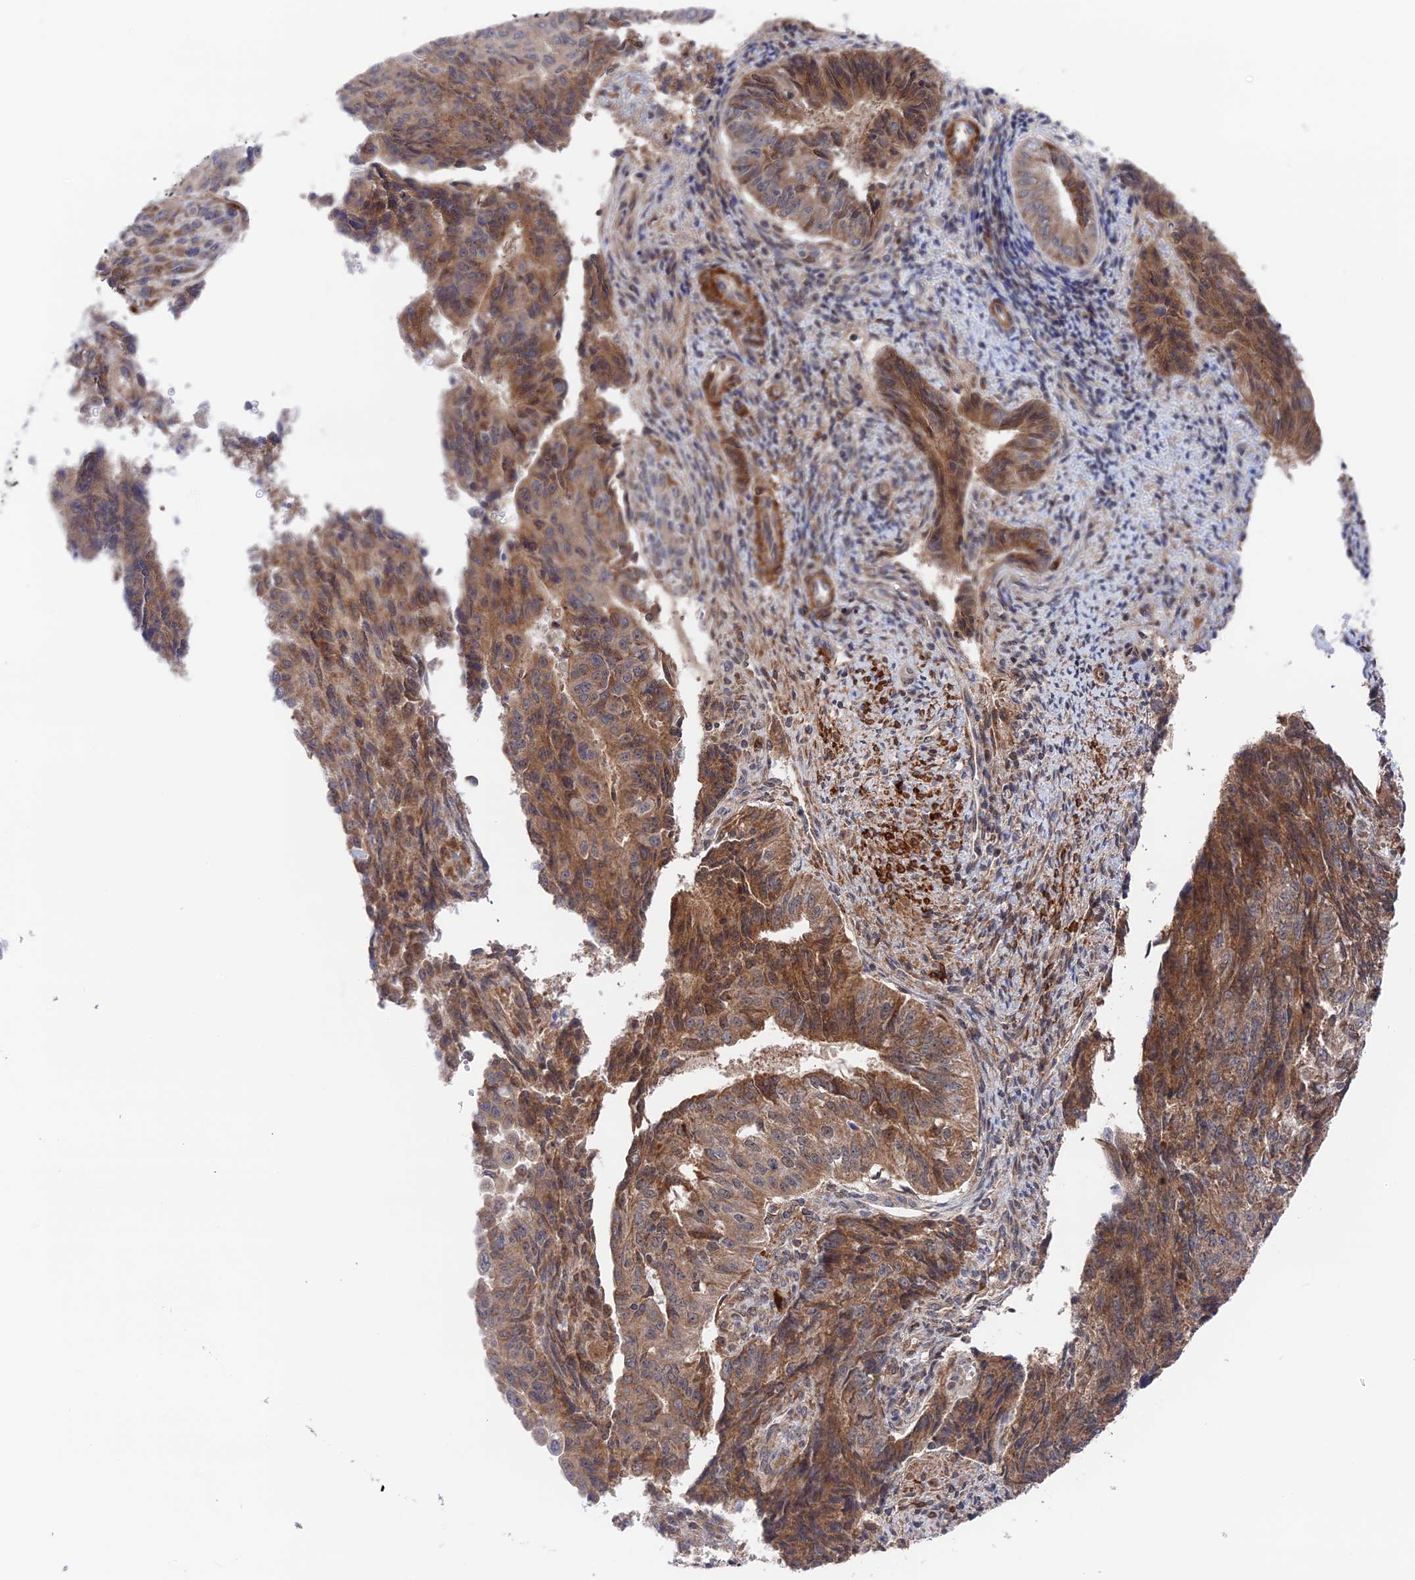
{"staining": {"intensity": "moderate", "quantity": ">75%", "location": "cytoplasmic/membranous"}, "tissue": "endometrial cancer", "cell_type": "Tumor cells", "image_type": "cancer", "snomed": [{"axis": "morphology", "description": "Adenocarcinoma, NOS"}, {"axis": "topography", "description": "Endometrium"}], "caption": "Immunohistochemical staining of human endometrial cancer (adenocarcinoma) reveals medium levels of moderate cytoplasmic/membranous expression in about >75% of tumor cells.", "gene": "ZNF320", "patient": {"sex": "female", "age": 32}}